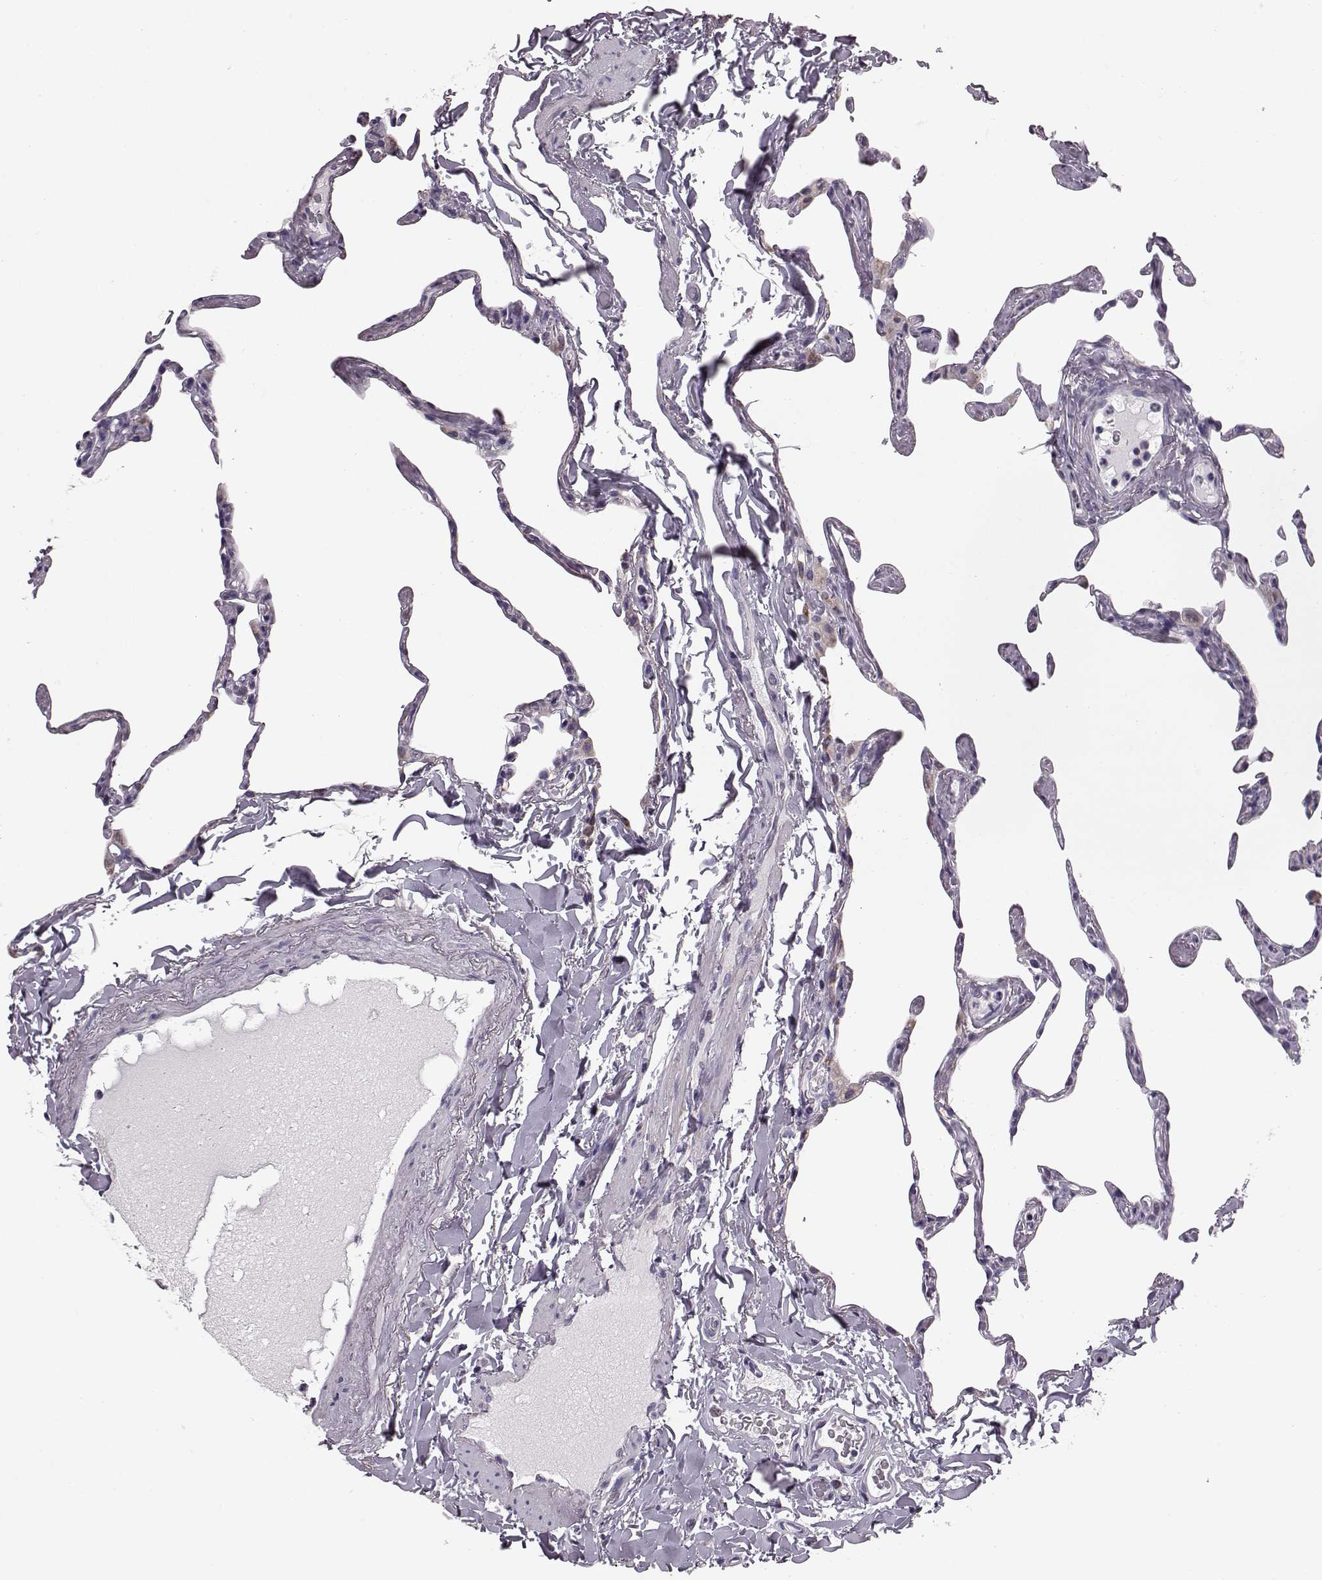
{"staining": {"intensity": "negative", "quantity": "none", "location": "none"}, "tissue": "lung", "cell_type": "Alveolar cells", "image_type": "normal", "snomed": [{"axis": "morphology", "description": "Normal tissue, NOS"}, {"axis": "topography", "description": "Lung"}], "caption": "Immunohistochemistry micrograph of normal lung: lung stained with DAB (3,3'-diaminobenzidine) reveals no significant protein positivity in alveolar cells.", "gene": "ATP5MF", "patient": {"sex": "male", "age": 65}}